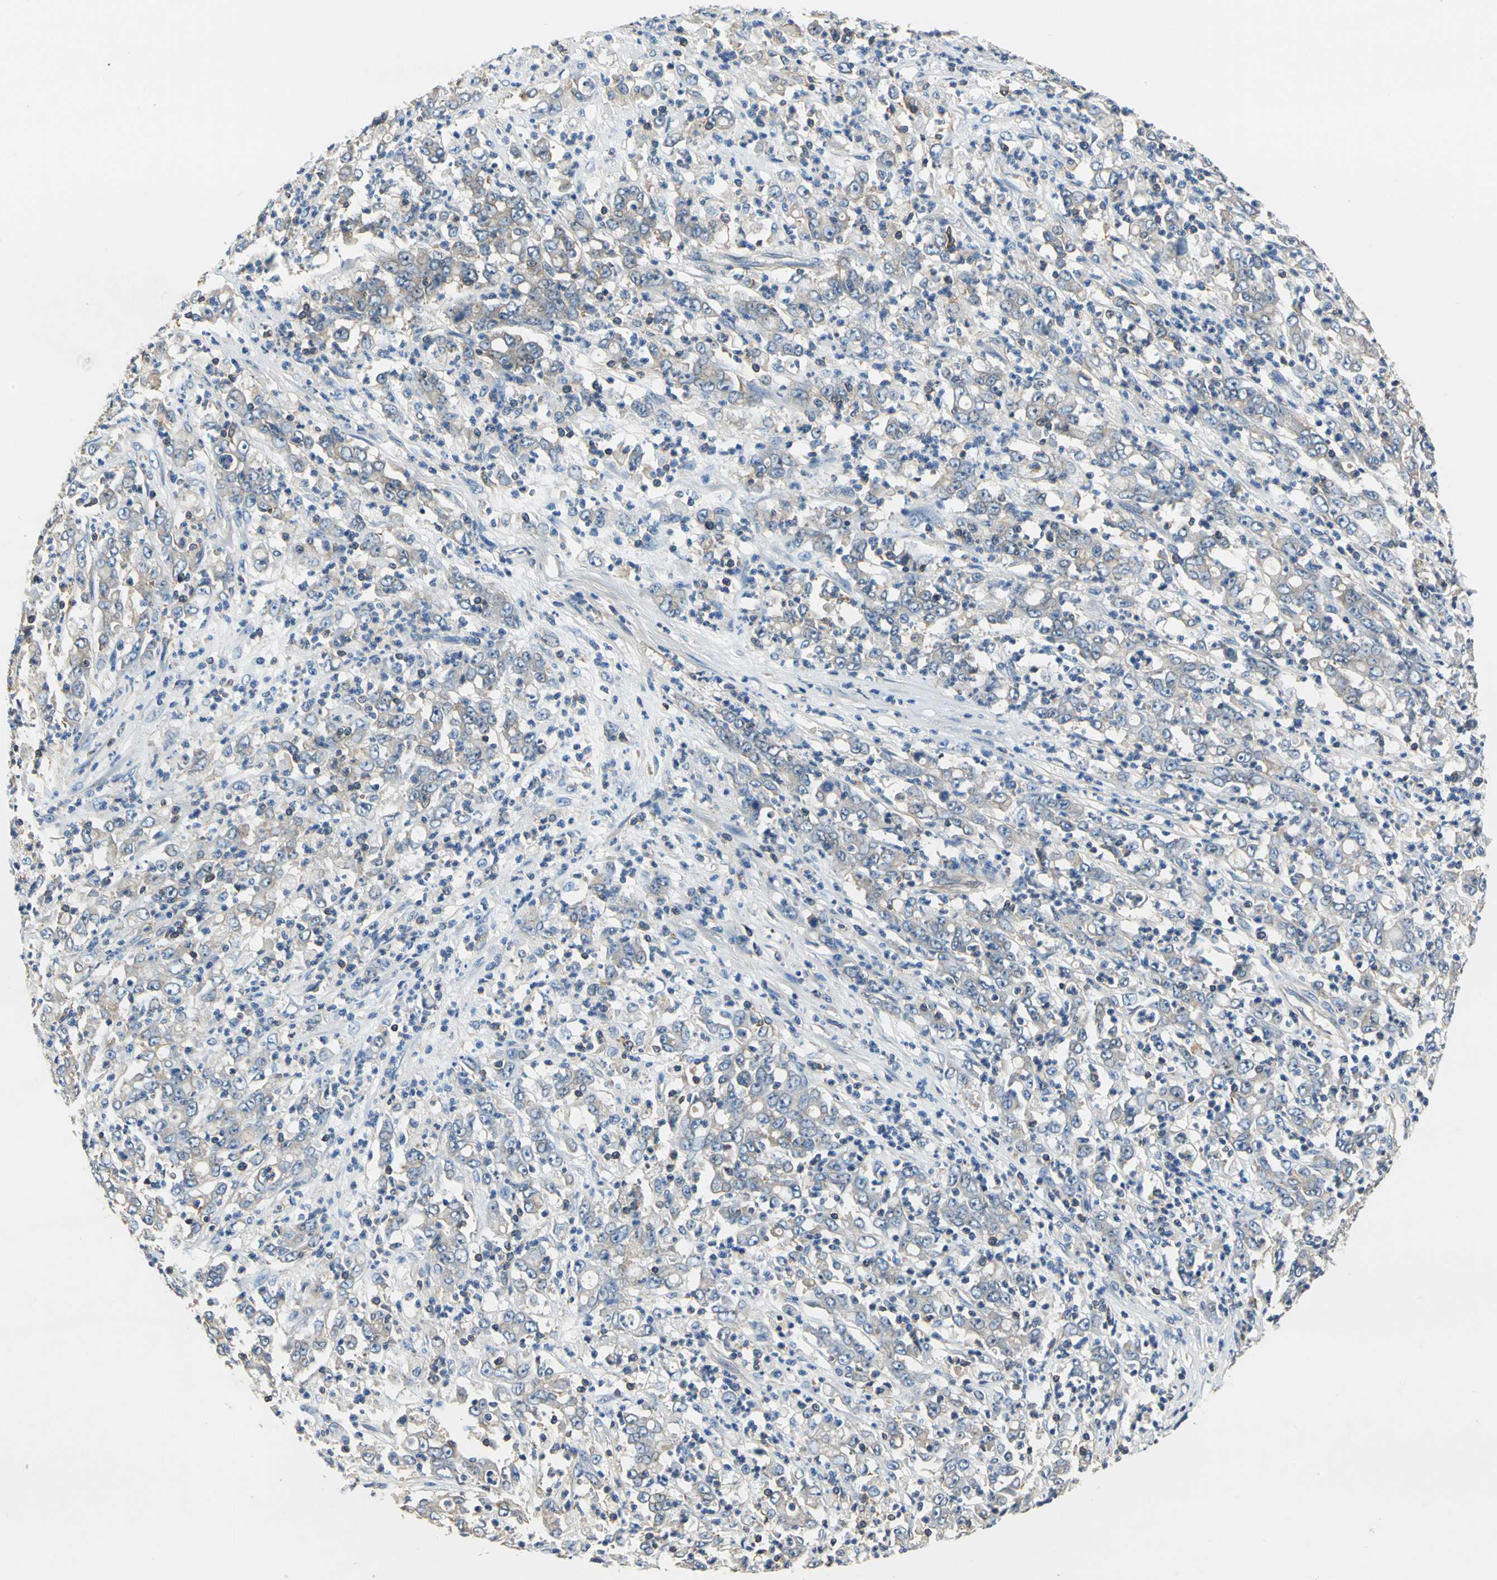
{"staining": {"intensity": "weak", "quantity": ">75%", "location": "cytoplasmic/membranous"}, "tissue": "stomach cancer", "cell_type": "Tumor cells", "image_type": "cancer", "snomed": [{"axis": "morphology", "description": "Adenocarcinoma, NOS"}, {"axis": "topography", "description": "Stomach, lower"}], "caption": "Immunohistochemistry (IHC) of human stomach cancer (adenocarcinoma) reveals low levels of weak cytoplasmic/membranous positivity in approximately >75% of tumor cells.", "gene": "DDX3Y", "patient": {"sex": "female", "age": 71}}